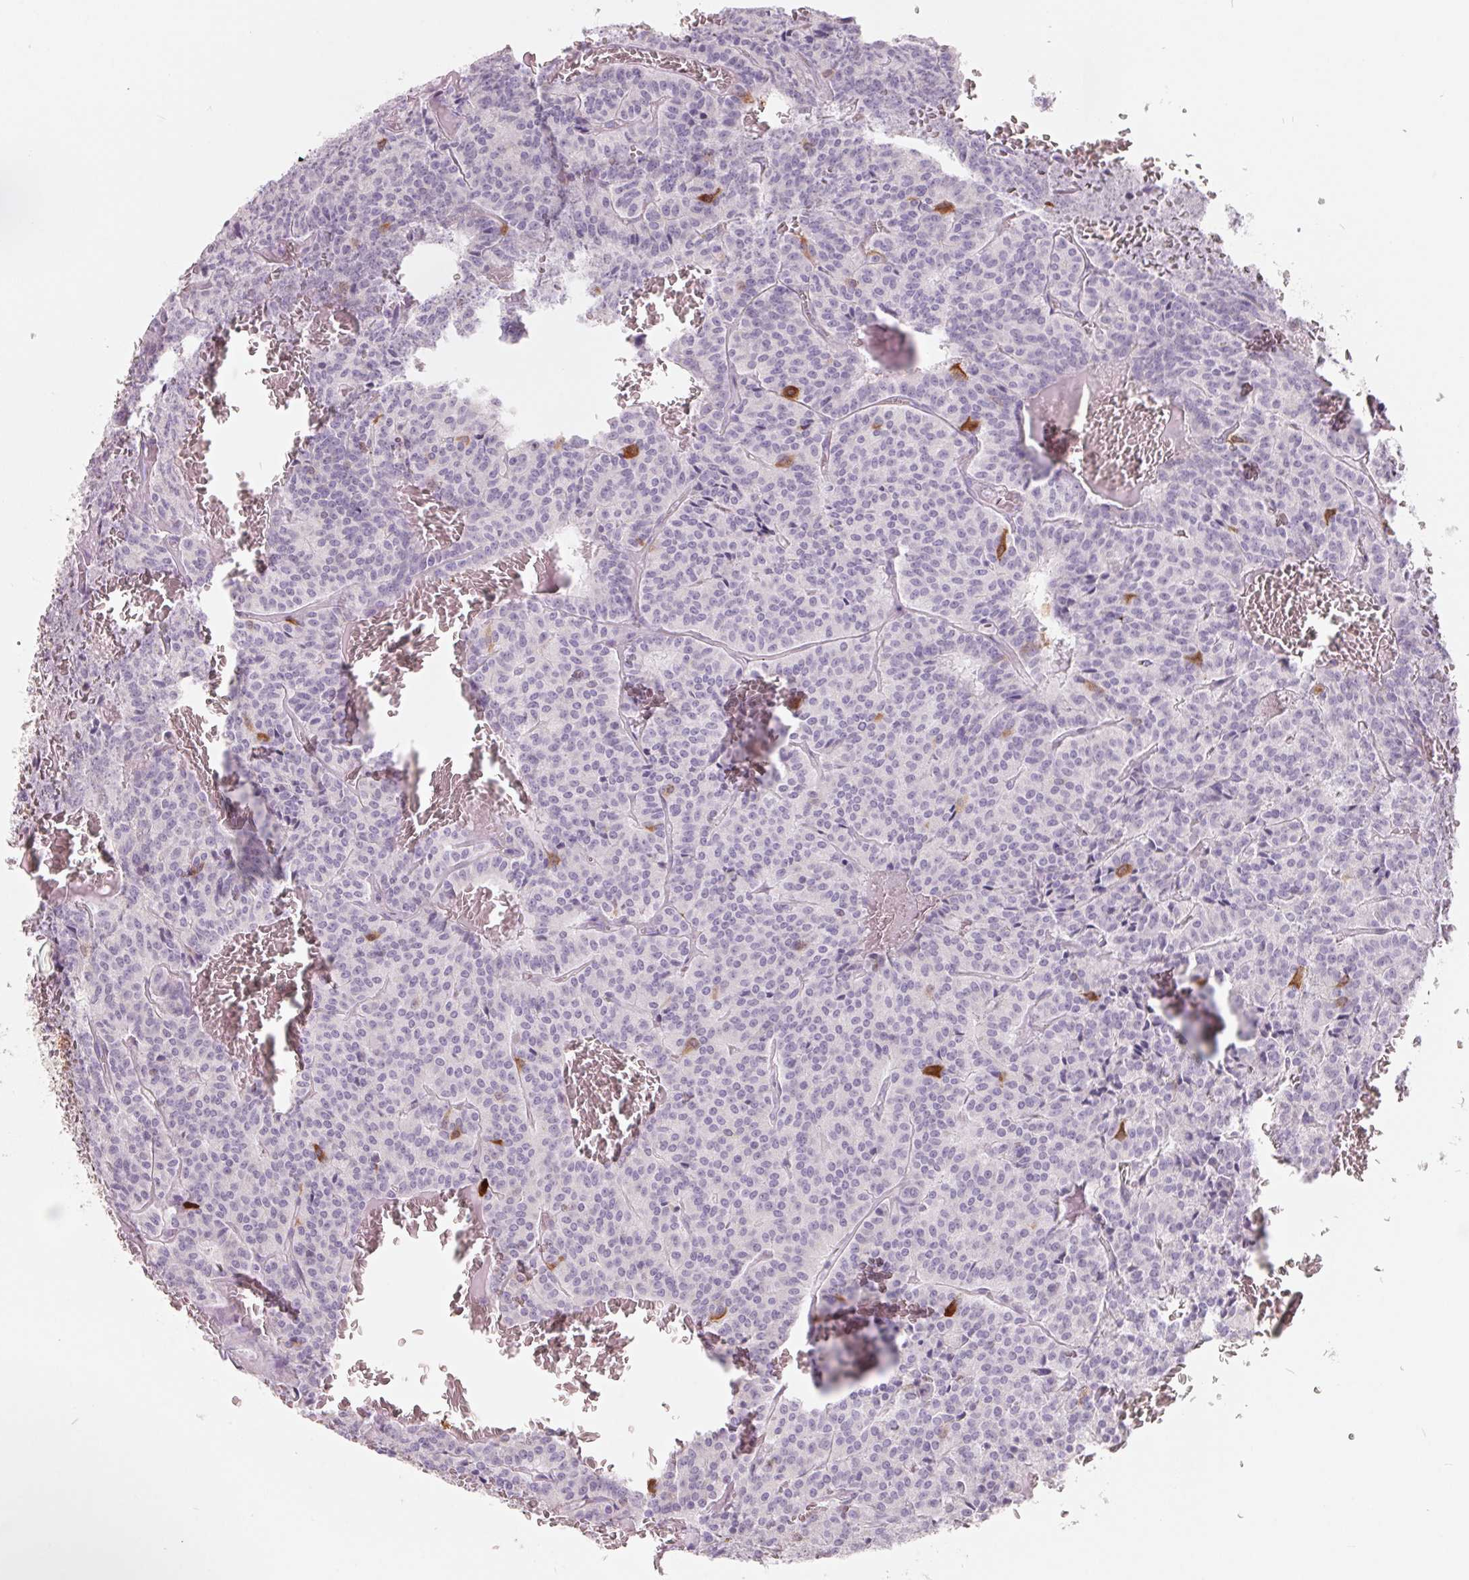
{"staining": {"intensity": "negative", "quantity": "none", "location": "none"}, "tissue": "carcinoid", "cell_type": "Tumor cells", "image_type": "cancer", "snomed": [{"axis": "morphology", "description": "Carcinoid, malignant, NOS"}, {"axis": "topography", "description": "Lung"}], "caption": "Tumor cells show no significant staining in malignant carcinoid.", "gene": "FTCD", "patient": {"sex": "male", "age": 70}}